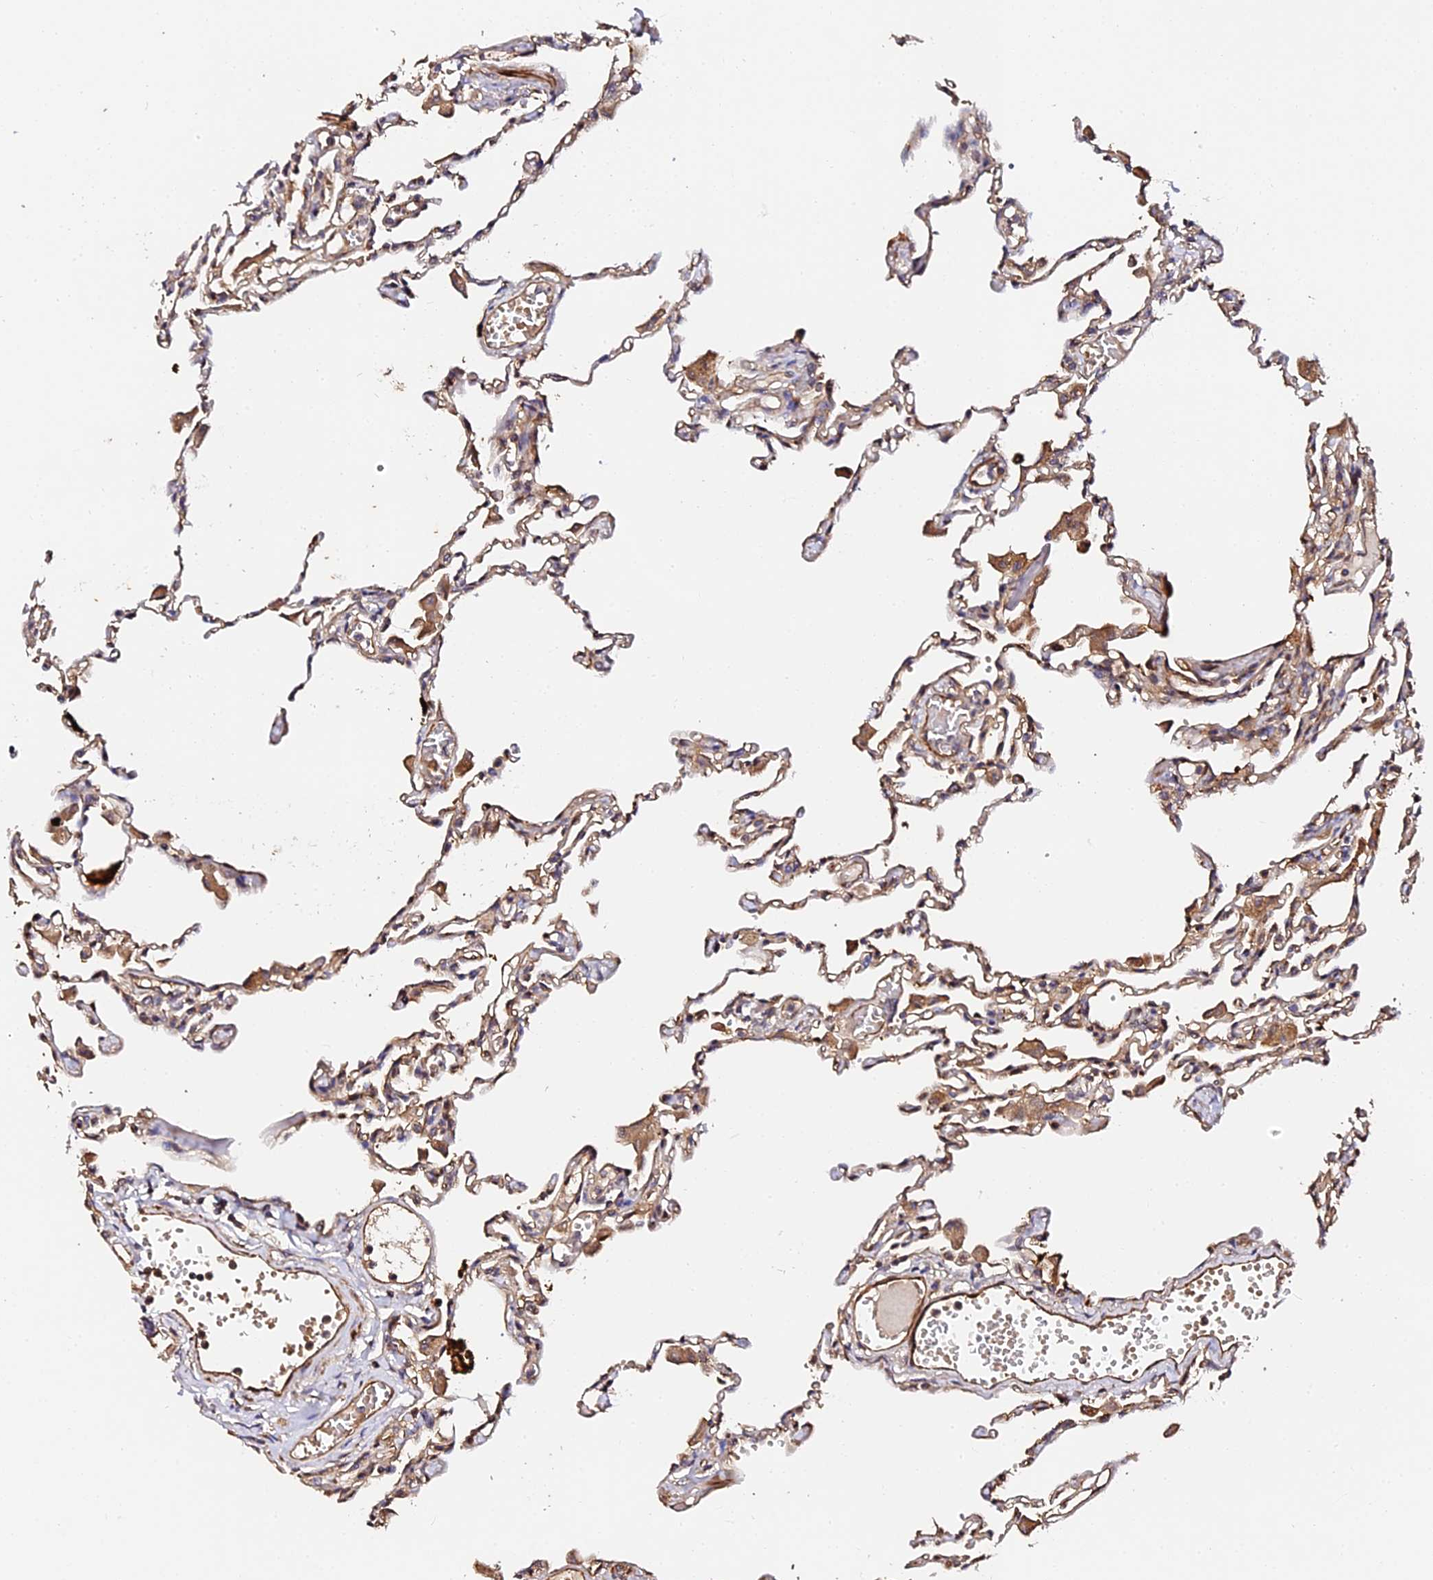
{"staining": {"intensity": "moderate", "quantity": "<25%", "location": "cytoplasmic/membranous"}, "tissue": "lung", "cell_type": "Alveolar cells", "image_type": "normal", "snomed": [{"axis": "morphology", "description": "Normal tissue, NOS"}, {"axis": "topography", "description": "Bronchus"}, {"axis": "topography", "description": "Lung"}], "caption": "Protein staining of normal lung reveals moderate cytoplasmic/membranous positivity in about <25% of alveolar cells. Immunohistochemistry stains the protein in brown and the nuclei are stained blue.", "gene": "TDO2", "patient": {"sex": "female", "age": 49}}